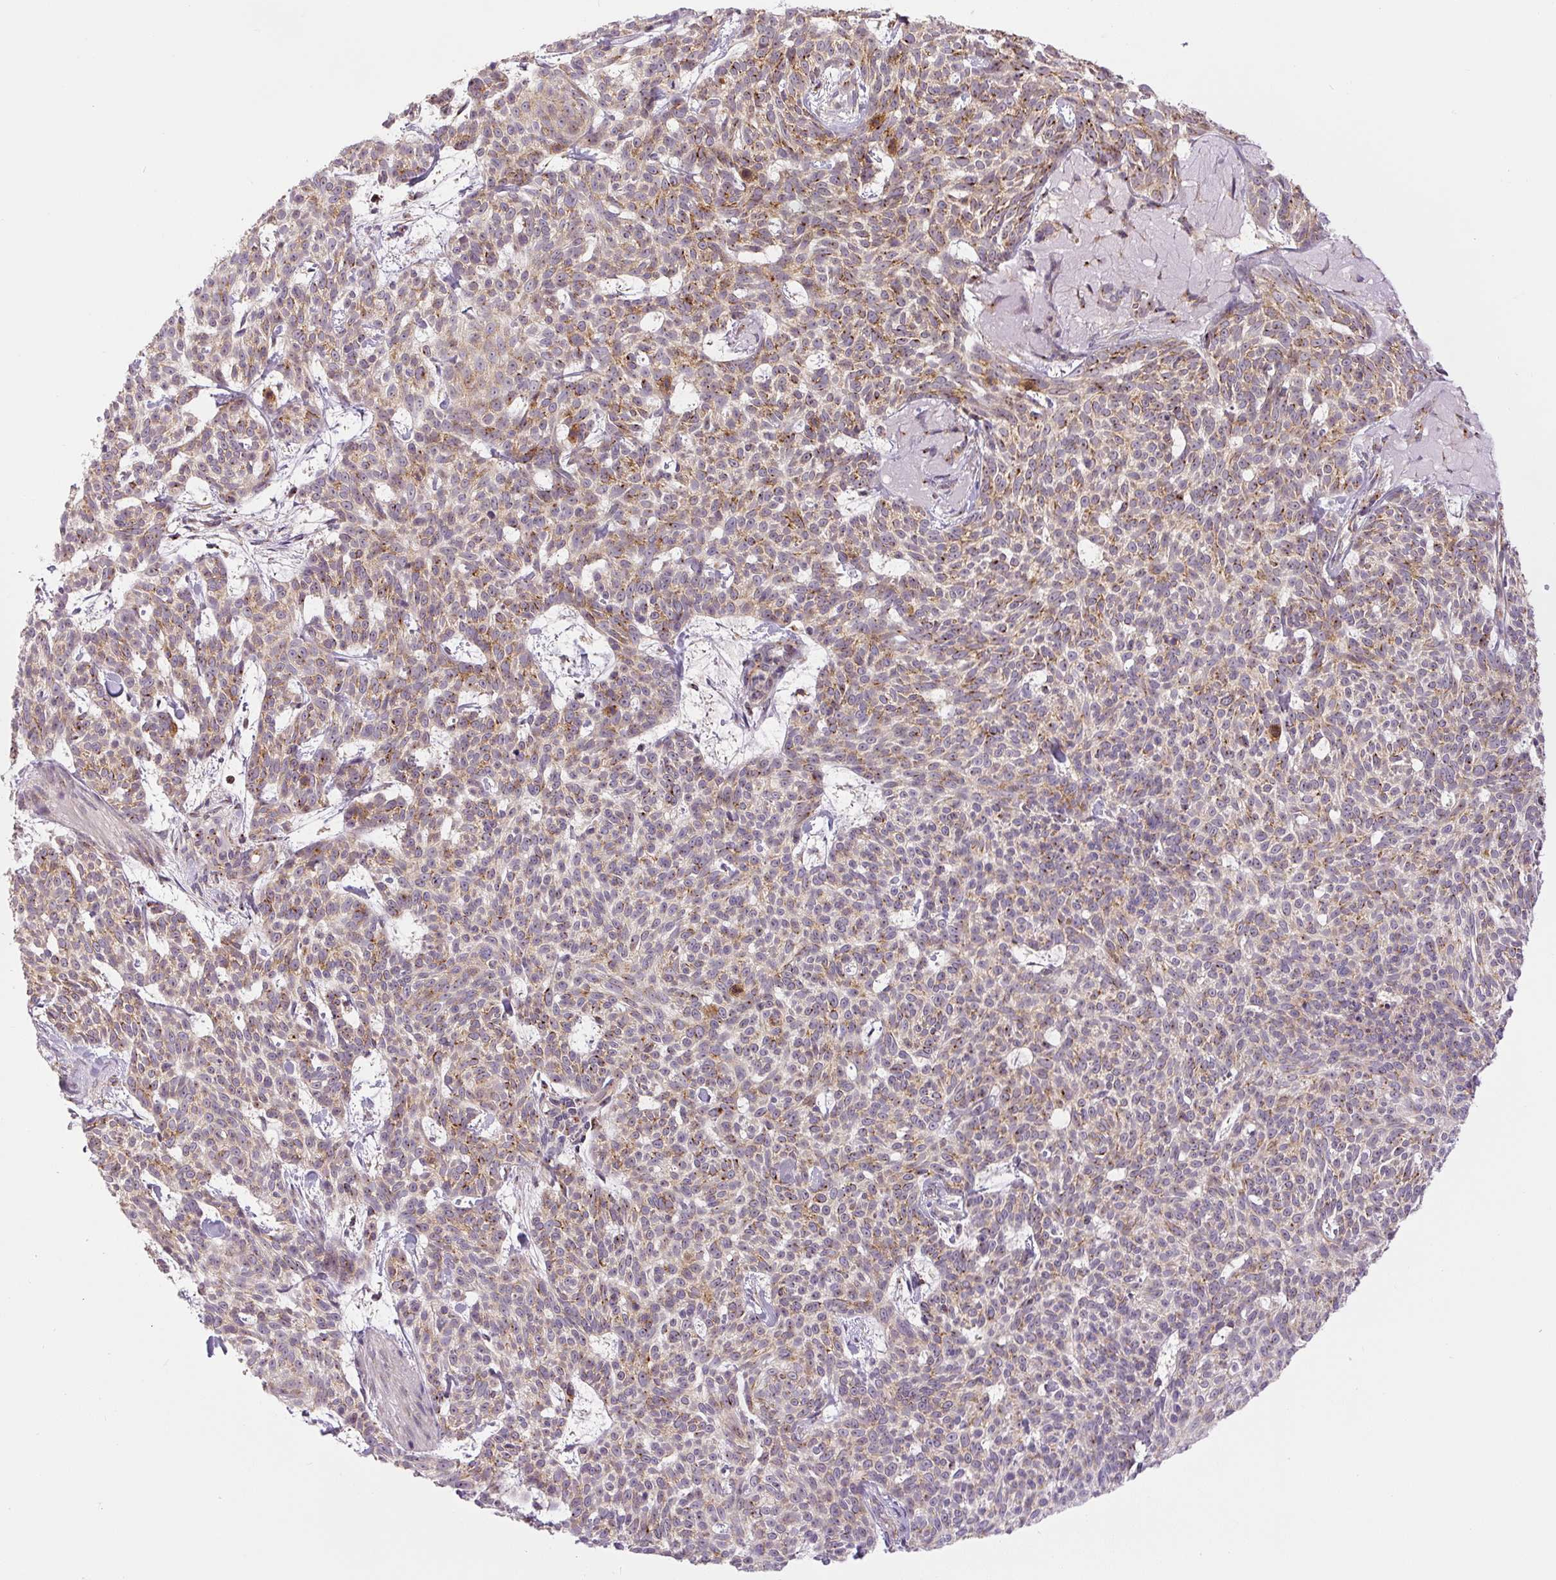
{"staining": {"intensity": "moderate", "quantity": "25%-75%", "location": "cytoplasmic/membranous"}, "tissue": "skin cancer", "cell_type": "Tumor cells", "image_type": "cancer", "snomed": [{"axis": "morphology", "description": "Basal cell carcinoma"}, {"axis": "topography", "description": "Skin"}], "caption": "A brown stain highlights moderate cytoplasmic/membranous positivity of a protein in skin cancer tumor cells.", "gene": "PCM1", "patient": {"sex": "female", "age": 93}}